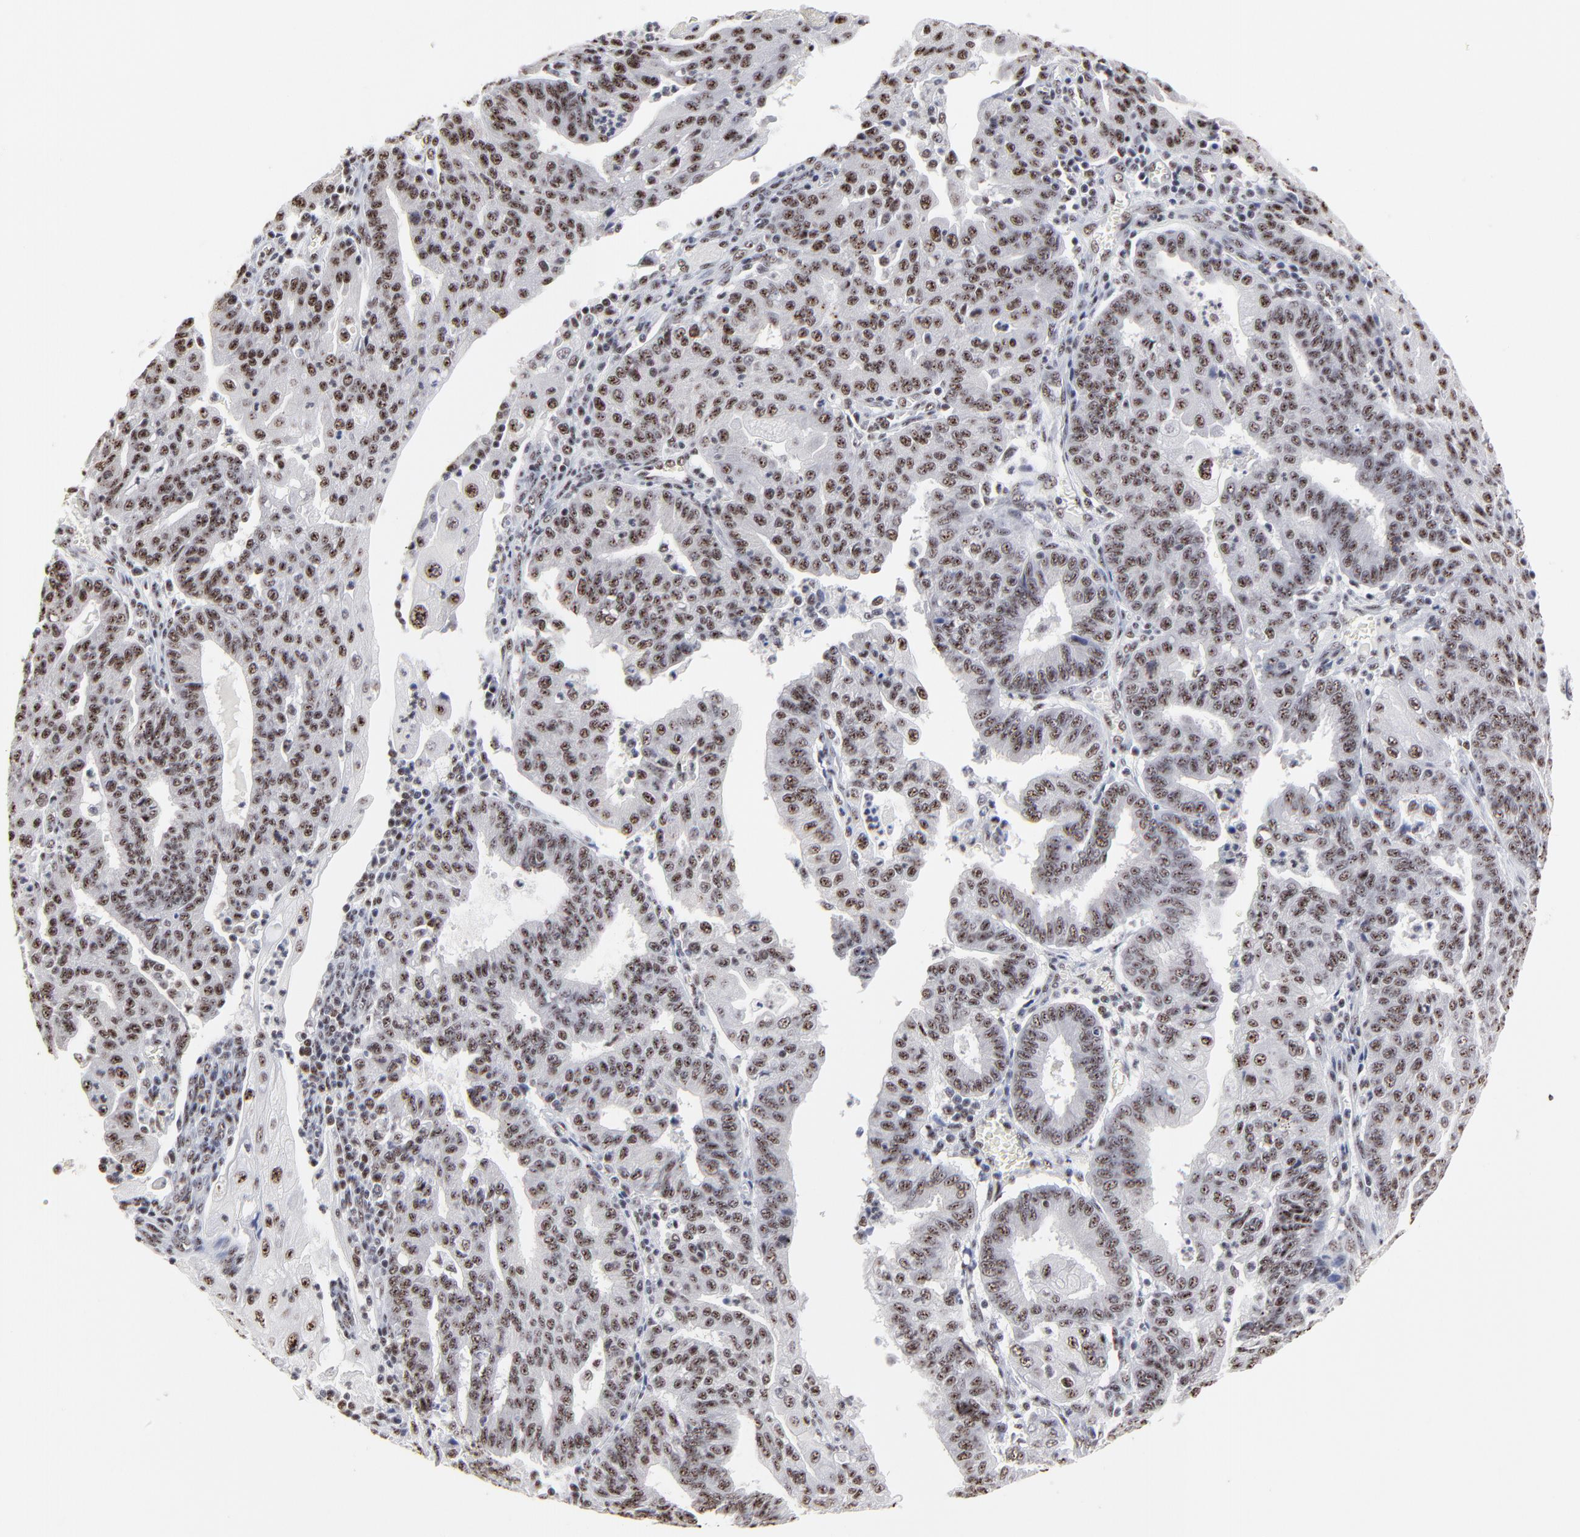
{"staining": {"intensity": "moderate", "quantity": ">75%", "location": "nuclear"}, "tissue": "endometrial cancer", "cell_type": "Tumor cells", "image_type": "cancer", "snomed": [{"axis": "morphology", "description": "Adenocarcinoma, NOS"}, {"axis": "topography", "description": "Endometrium"}], "caption": "Endometrial cancer (adenocarcinoma) was stained to show a protein in brown. There is medium levels of moderate nuclear staining in about >75% of tumor cells. (DAB (3,3'-diaminobenzidine) IHC, brown staining for protein, blue staining for nuclei).", "gene": "MBD4", "patient": {"sex": "female", "age": 56}}